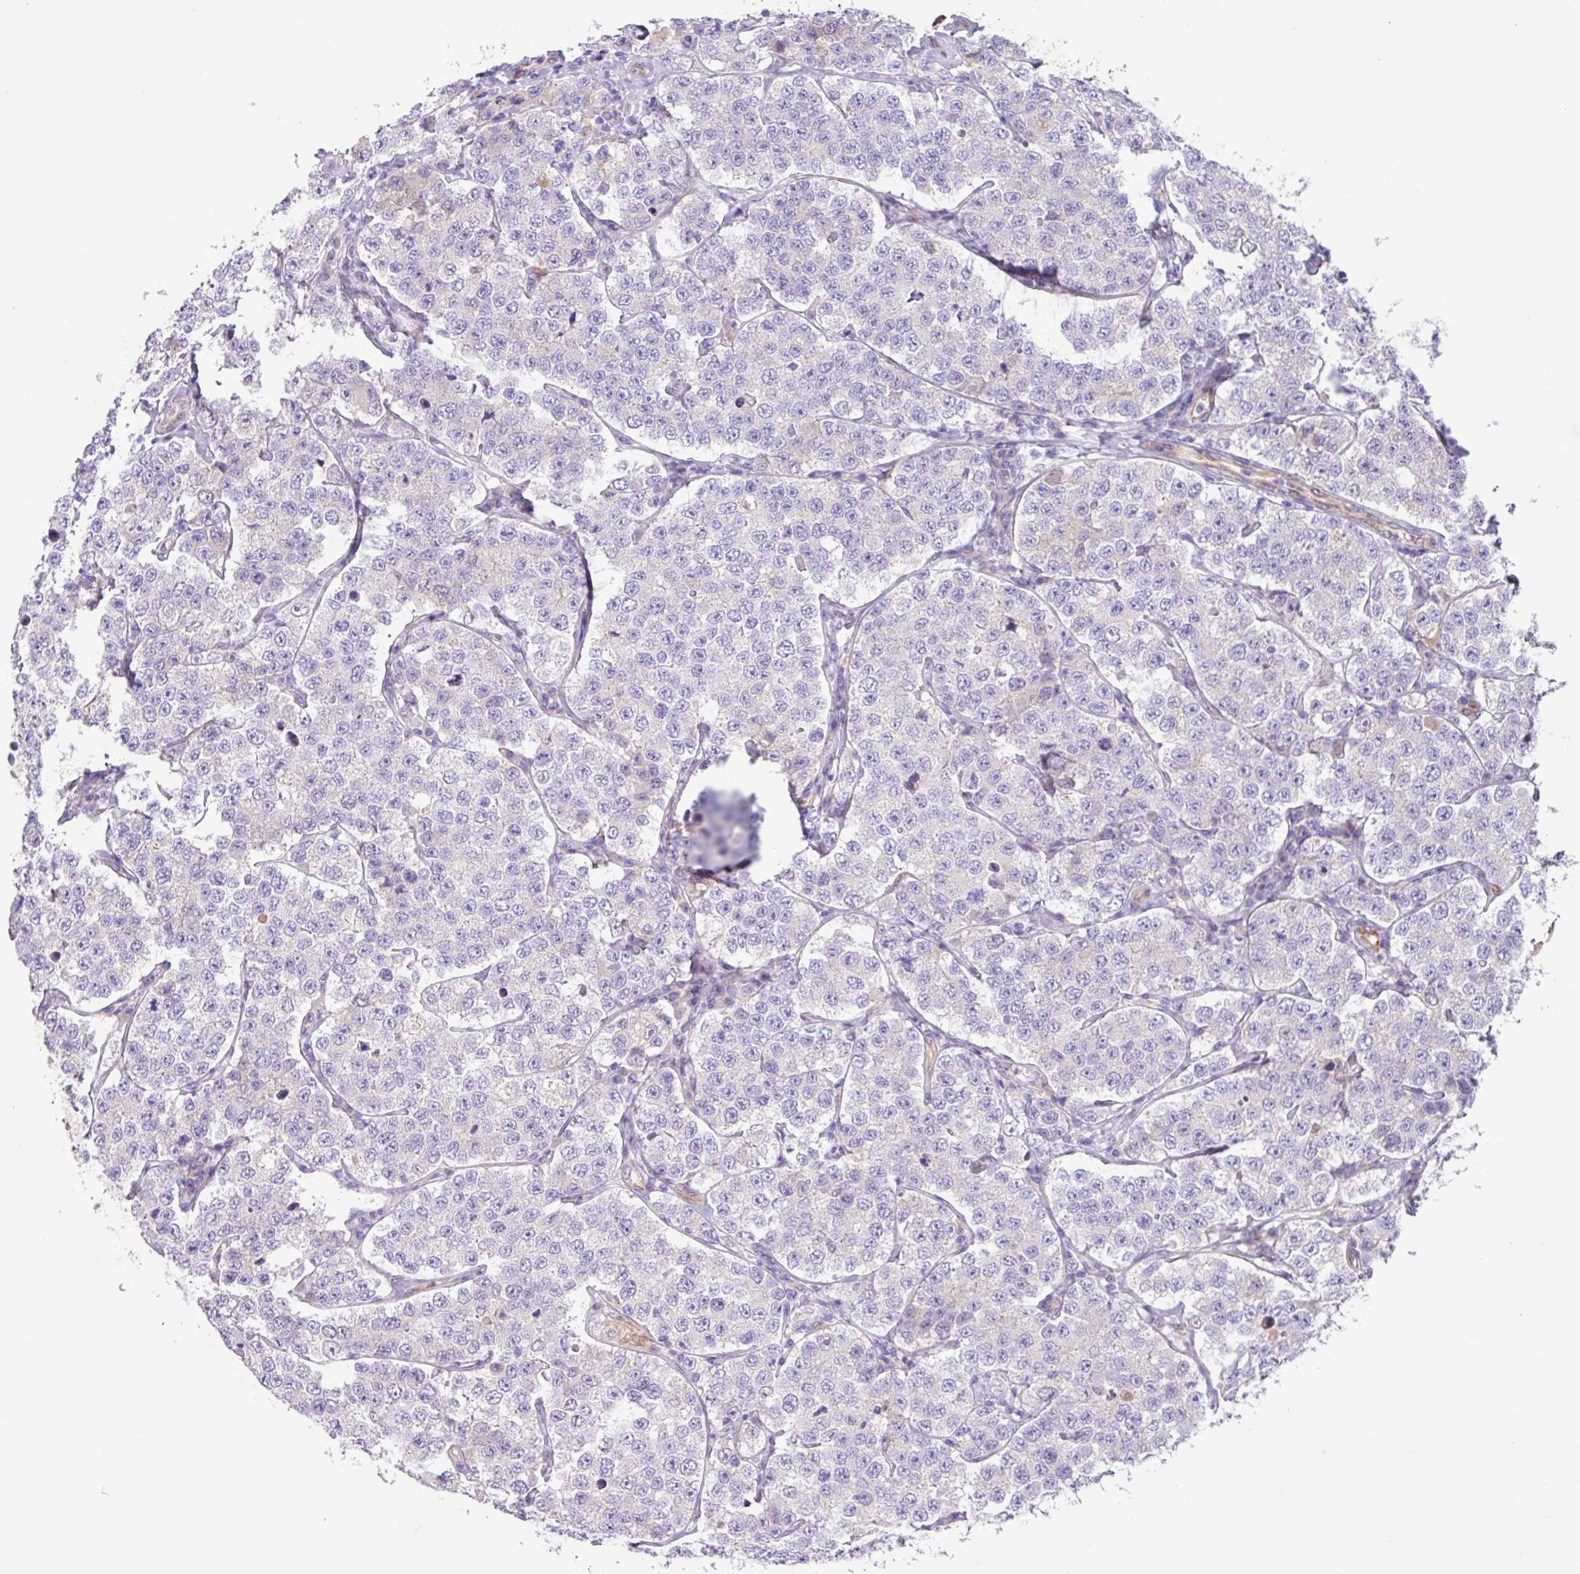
{"staining": {"intensity": "negative", "quantity": "none", "location": "none"}, "tissue": "testis cancer", "cell_type": "Tumor cells", "image_type": "cancer", "snomed": [{"axis": "morphology", "description": "Seminoma, NOS"}, {"axis": "topography", "description": "Testis"}], "caption": "Tumor cells show no significant protein expression in testis cancer (seminoma). (DAB (3,3'-diaminobenzidine) immunohistochemistry (IHC) with hematoxylin counter stain).", "gene": "MRM2", "patient": {"sex": "male", "age": 34}}